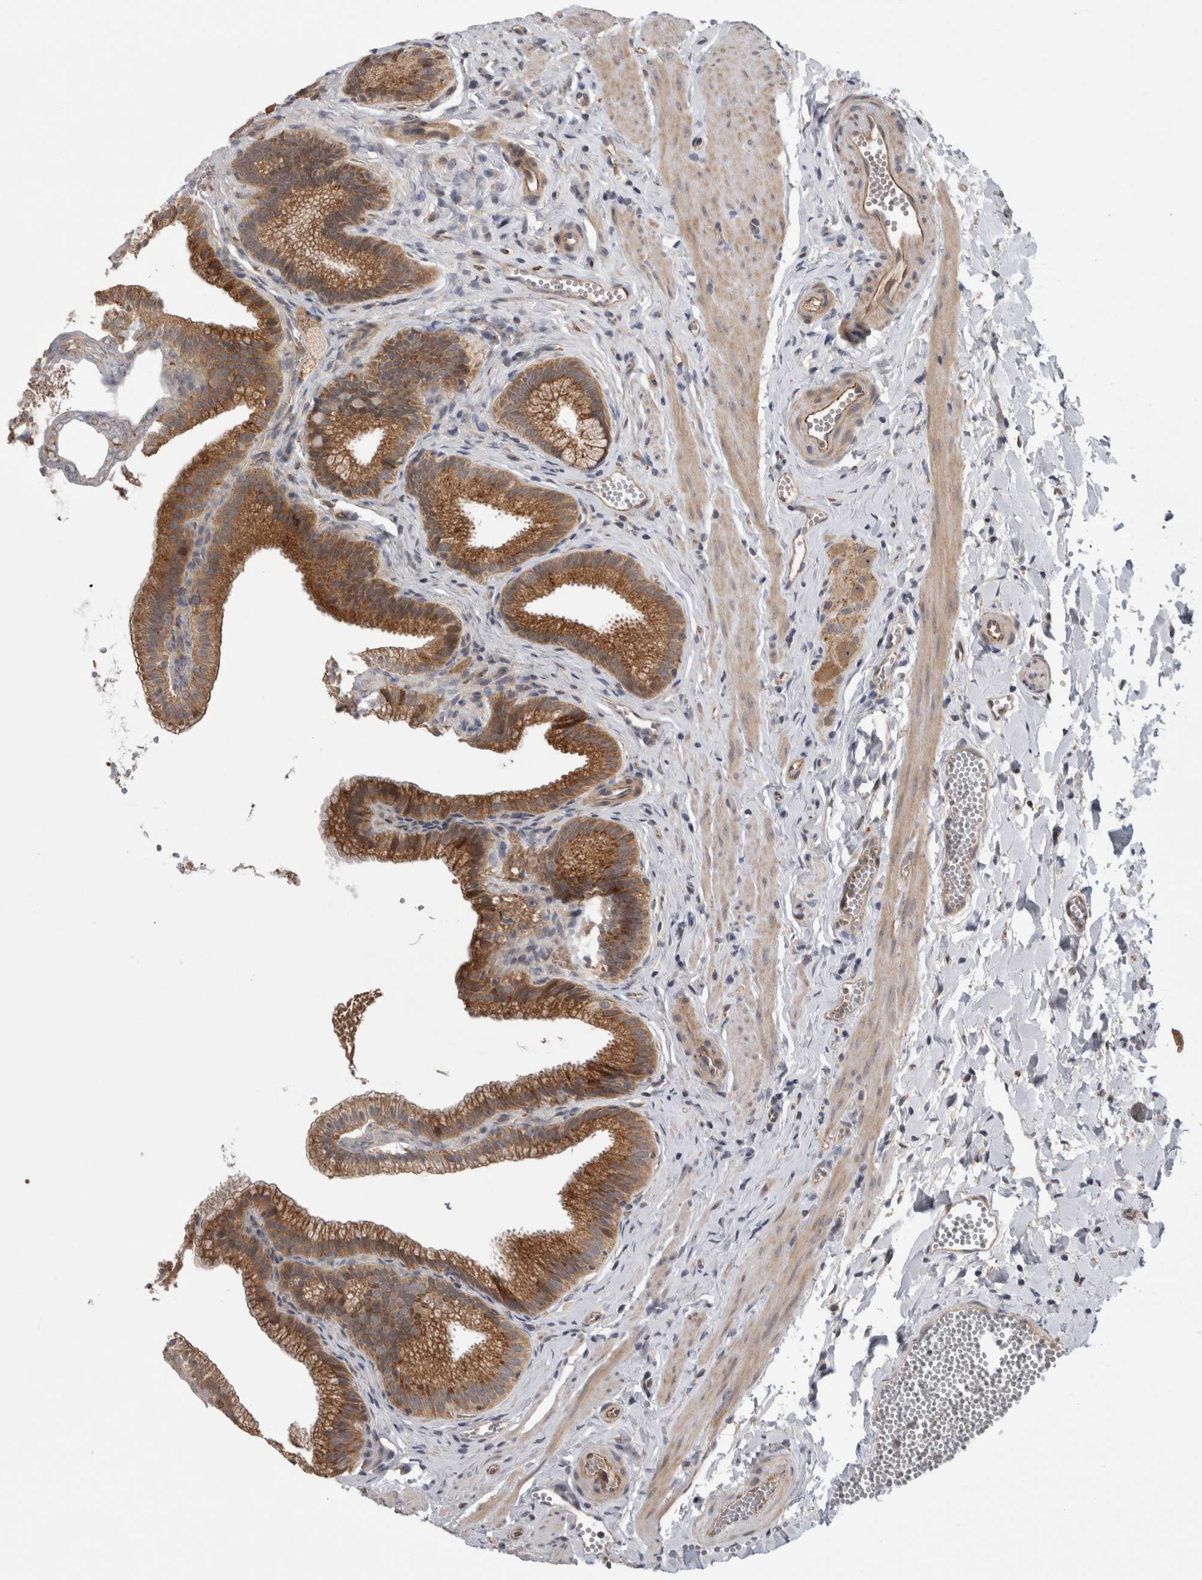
{"staining": {"intensity": "strong", "quantity": ">75%", "location": "cytoplasmic/membranous"}, "tissue": "gallbladder", "cell_type": "Glandular cells", "image_type": "normal", "snomed": [{"axis": "morphology", "description": "Normal tissue, NOS"}, {"axis": "topography", "description": "Gallbladder"}], "caption": "Strong cytoplasmic/membranous protein positivity is seen in approximately >75% of glandular cells in gallbladder. (DAB (3,3'-diaminobenzidine) = brown stain, brightfield microscopy at high magnification).", "gene": "ADGRL3", "patient": {"sex": "male", "age": 38}}